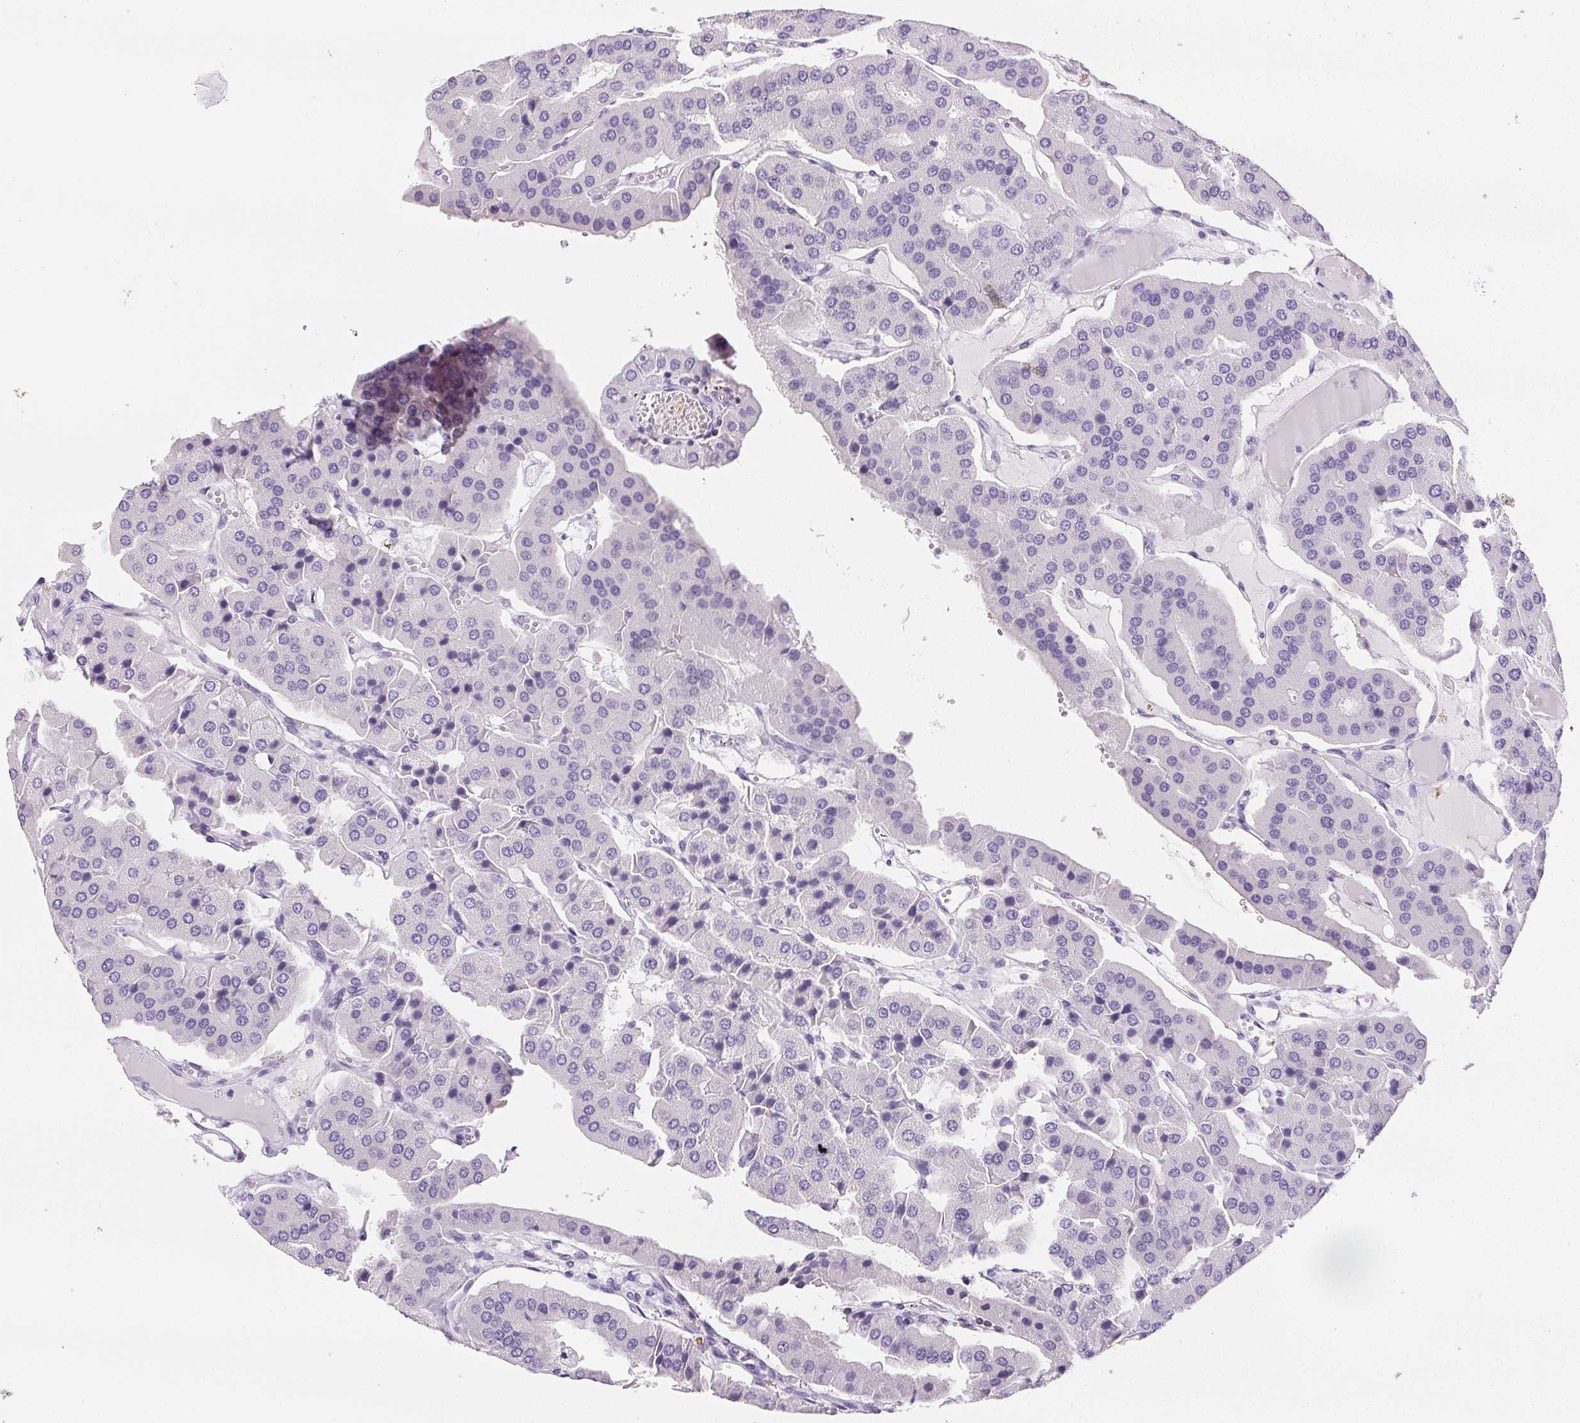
{"staining": {"intensity": "negative", "quantity": "none", "location": "none"}, "tissue": "parathyroid gland", "cell_type": "Glandular cells", "image_type": "normal", "snomed": [{"axis": "morphology", "description": "Normal tissue, NOS"}, {"axis": "morphology", "description": "Adenoma, NOS"}, {"axis": "topography", "description": "Parathyroid gland"}], "caption": "Human parathyroid gland stained for a protein using immunohistochemistry shows no expression in glandular cells.", "gene": "BEND2", "patient": {"sex": "female", "age": 86}}